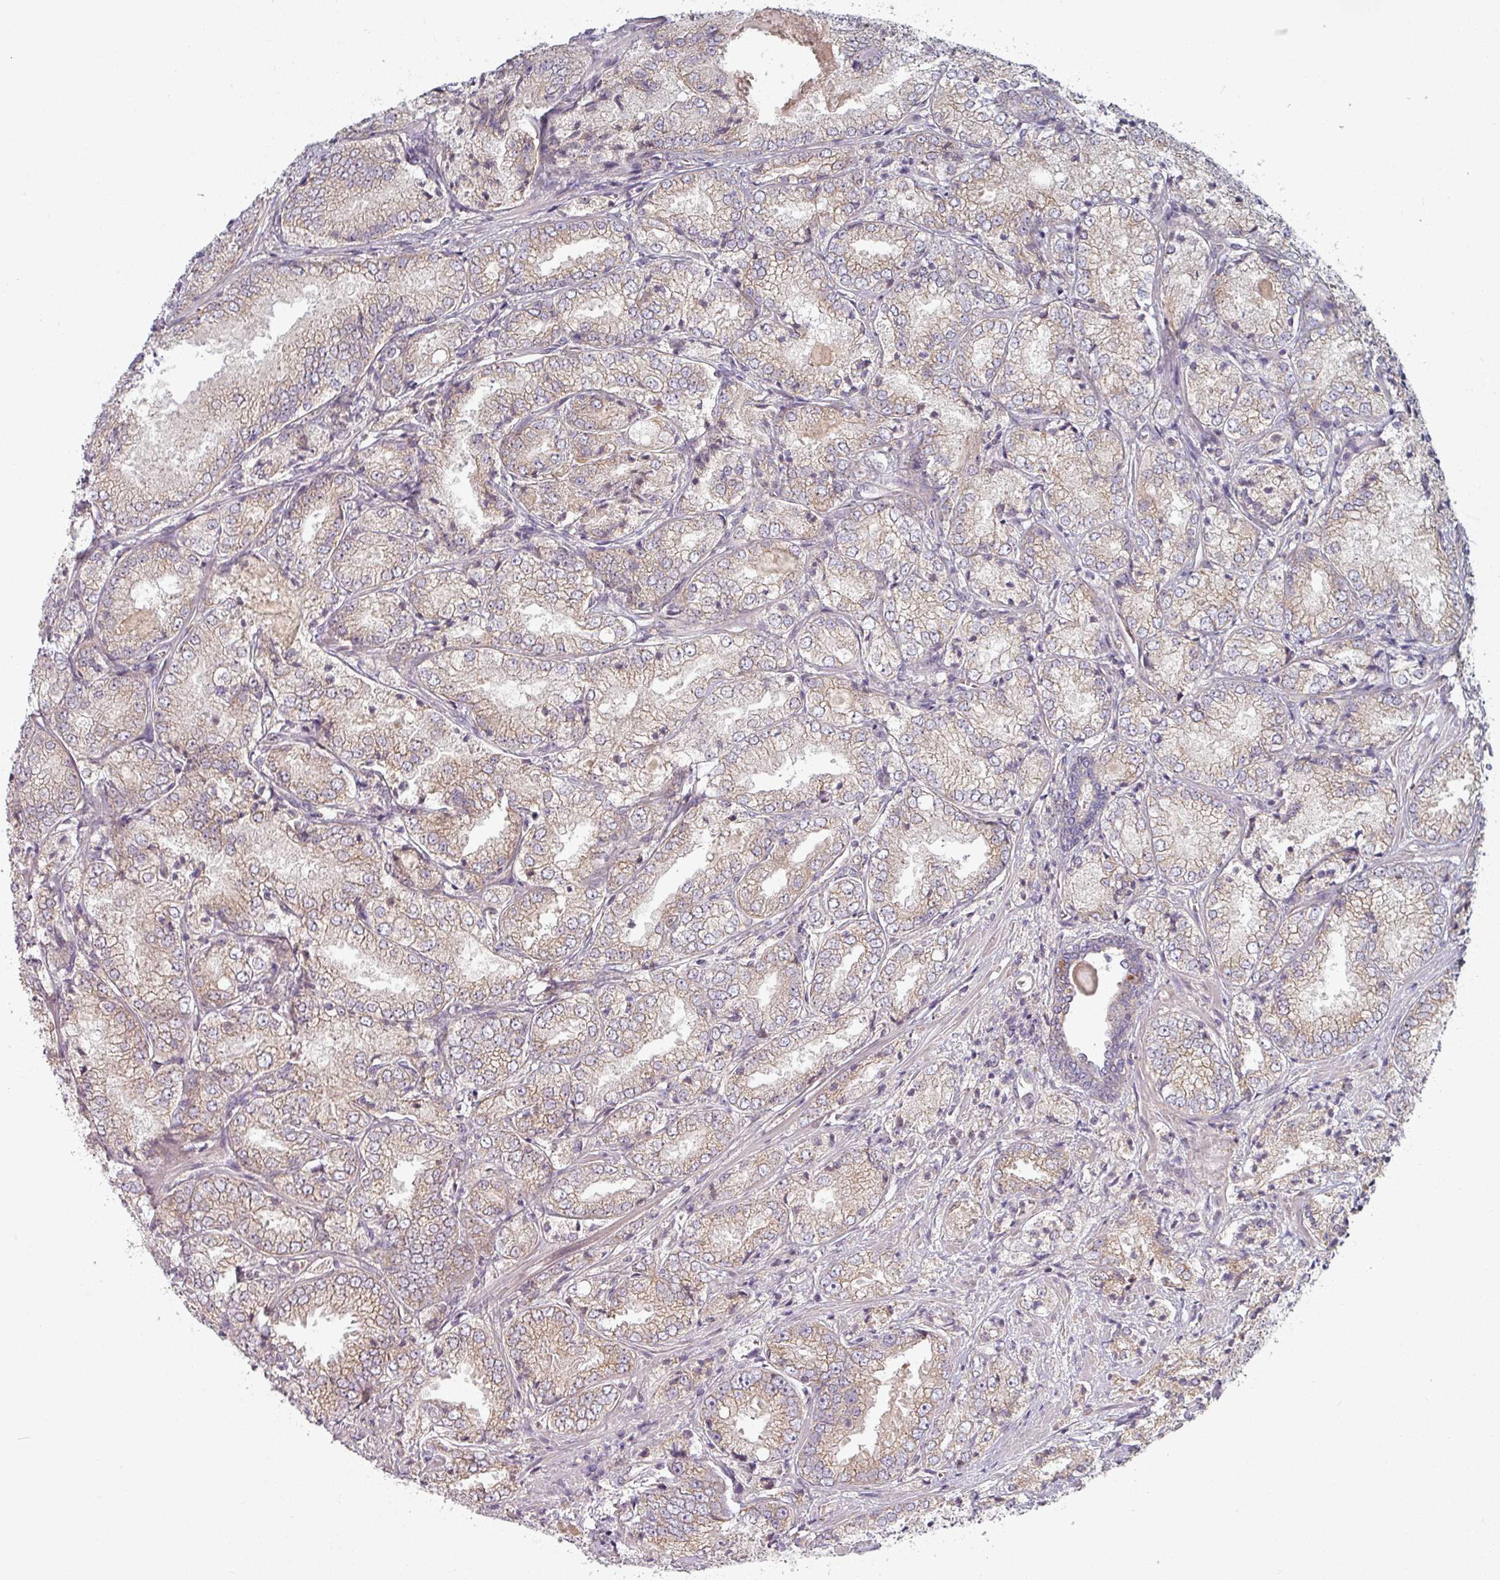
{"staining": {"intensity": "weak", "quantity": "25%-75%", "location": "cytoplasmic/membranous"}, "tissue": "prostate cancer", "cell_type": "Tumor cells", "image_type": "cancer", "snomed": [{"axis": "morphology", "description": "Adenocarcinoma, High grade"}, {"axis": "topography", "description": "Prostate"}], "caption": "Protein expression analysis of human prostate adenocarcinoma (high-grade) reveals weak cytoplasmic/membranous expression in about 25%-75% of tumor cells.", "gene": "PLEKHJ1", "patient": {"sex": "male", "age": 63}}